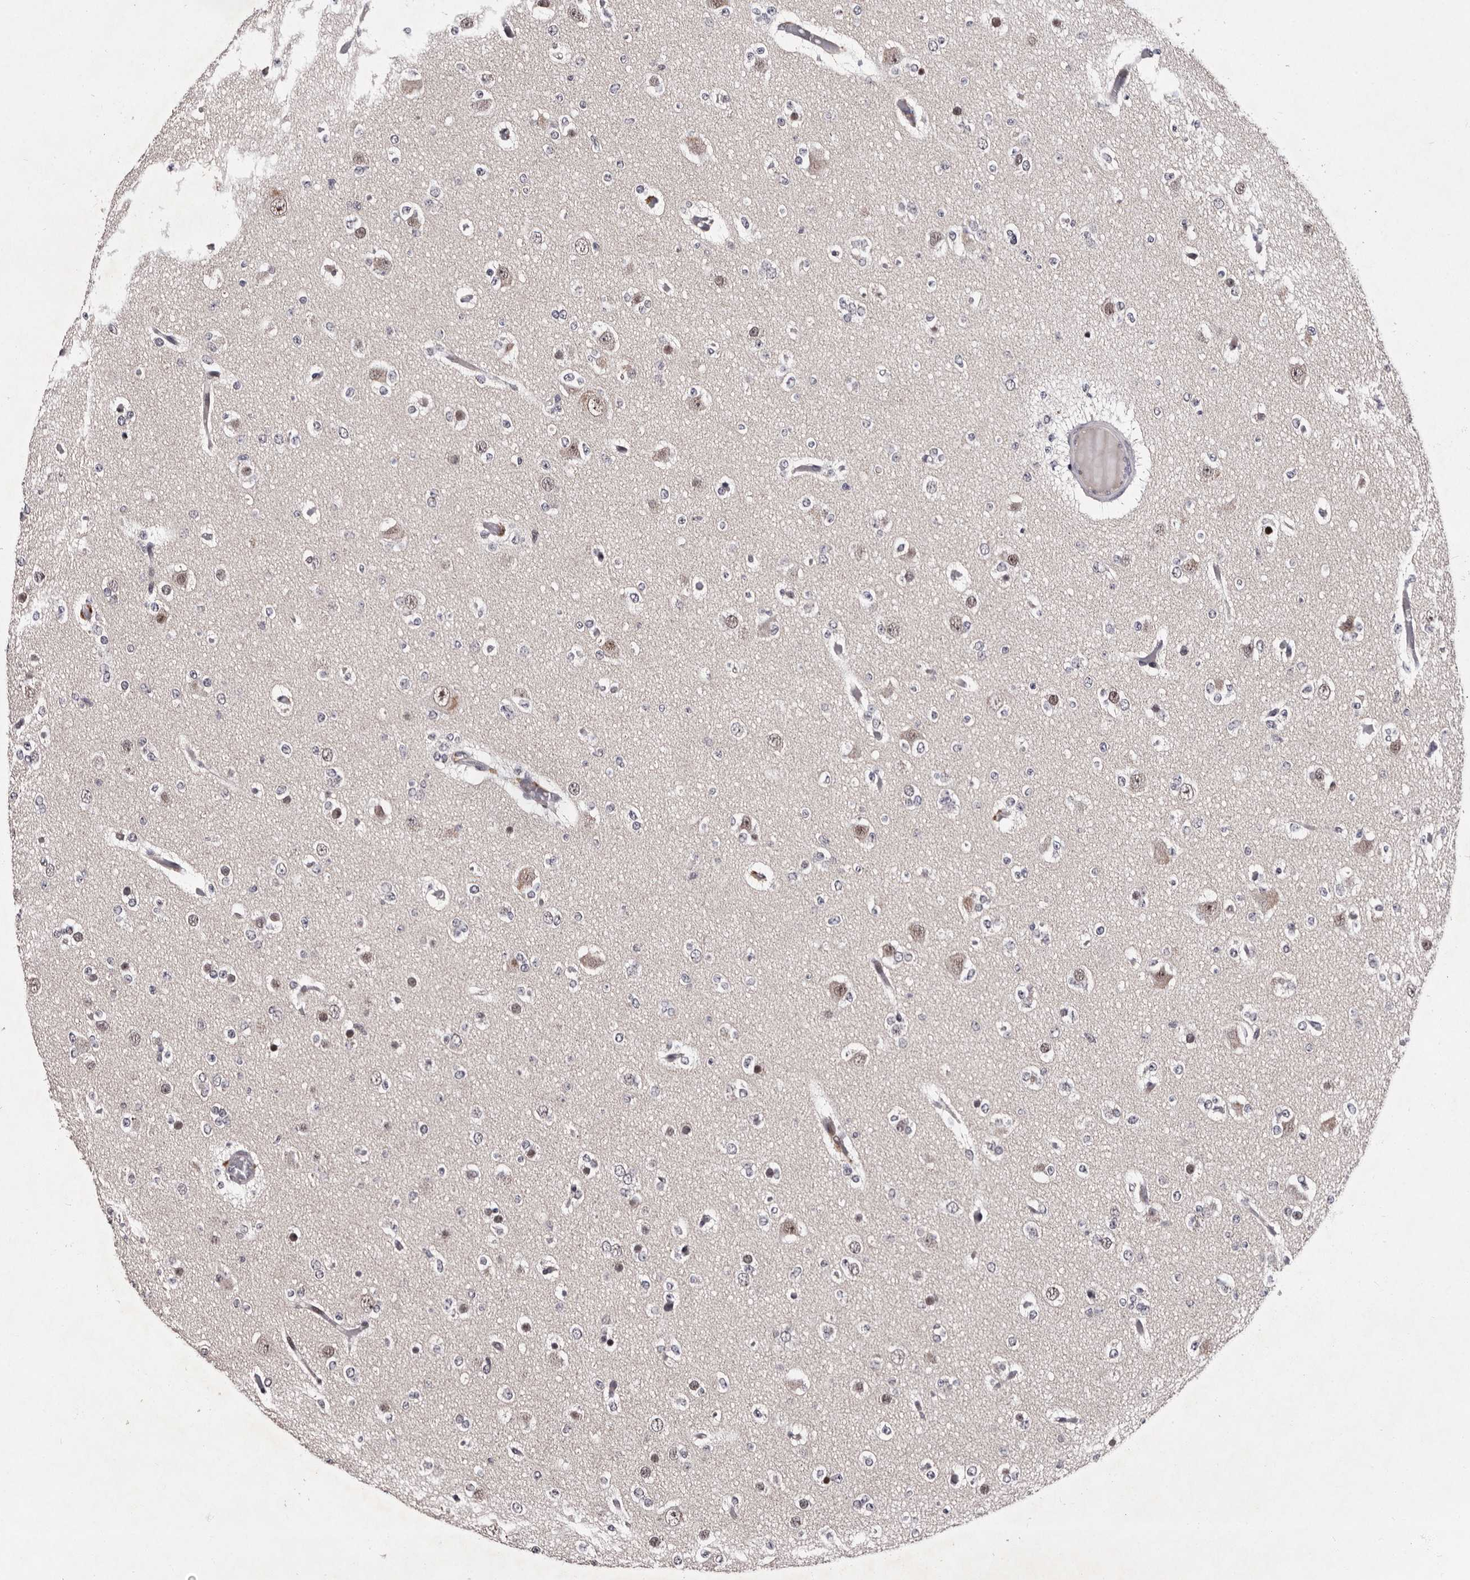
{"staining": {"intensity": "negative", "quantity": "none", "location": "none"}, "tissue": "glioma", "cell_type": "Tumor cells", "image_type": "cancer", "snomed": [{"axis": "morphology", "description": "Glioma, malignant, Low grade"}, {"axis": "topography", "description": "Brain"}], "caption": "The IHC micrograph has no significant positivity in tumor cells of low-grade glioma (malignant) tissue. (Brightfield microscopy of DAB (3,3'-diaminobenzidine) immunohistochemistry (IHC) at high magnification).", "gene": "TNKS", "patient": {"sex": "female", "age": 22}}